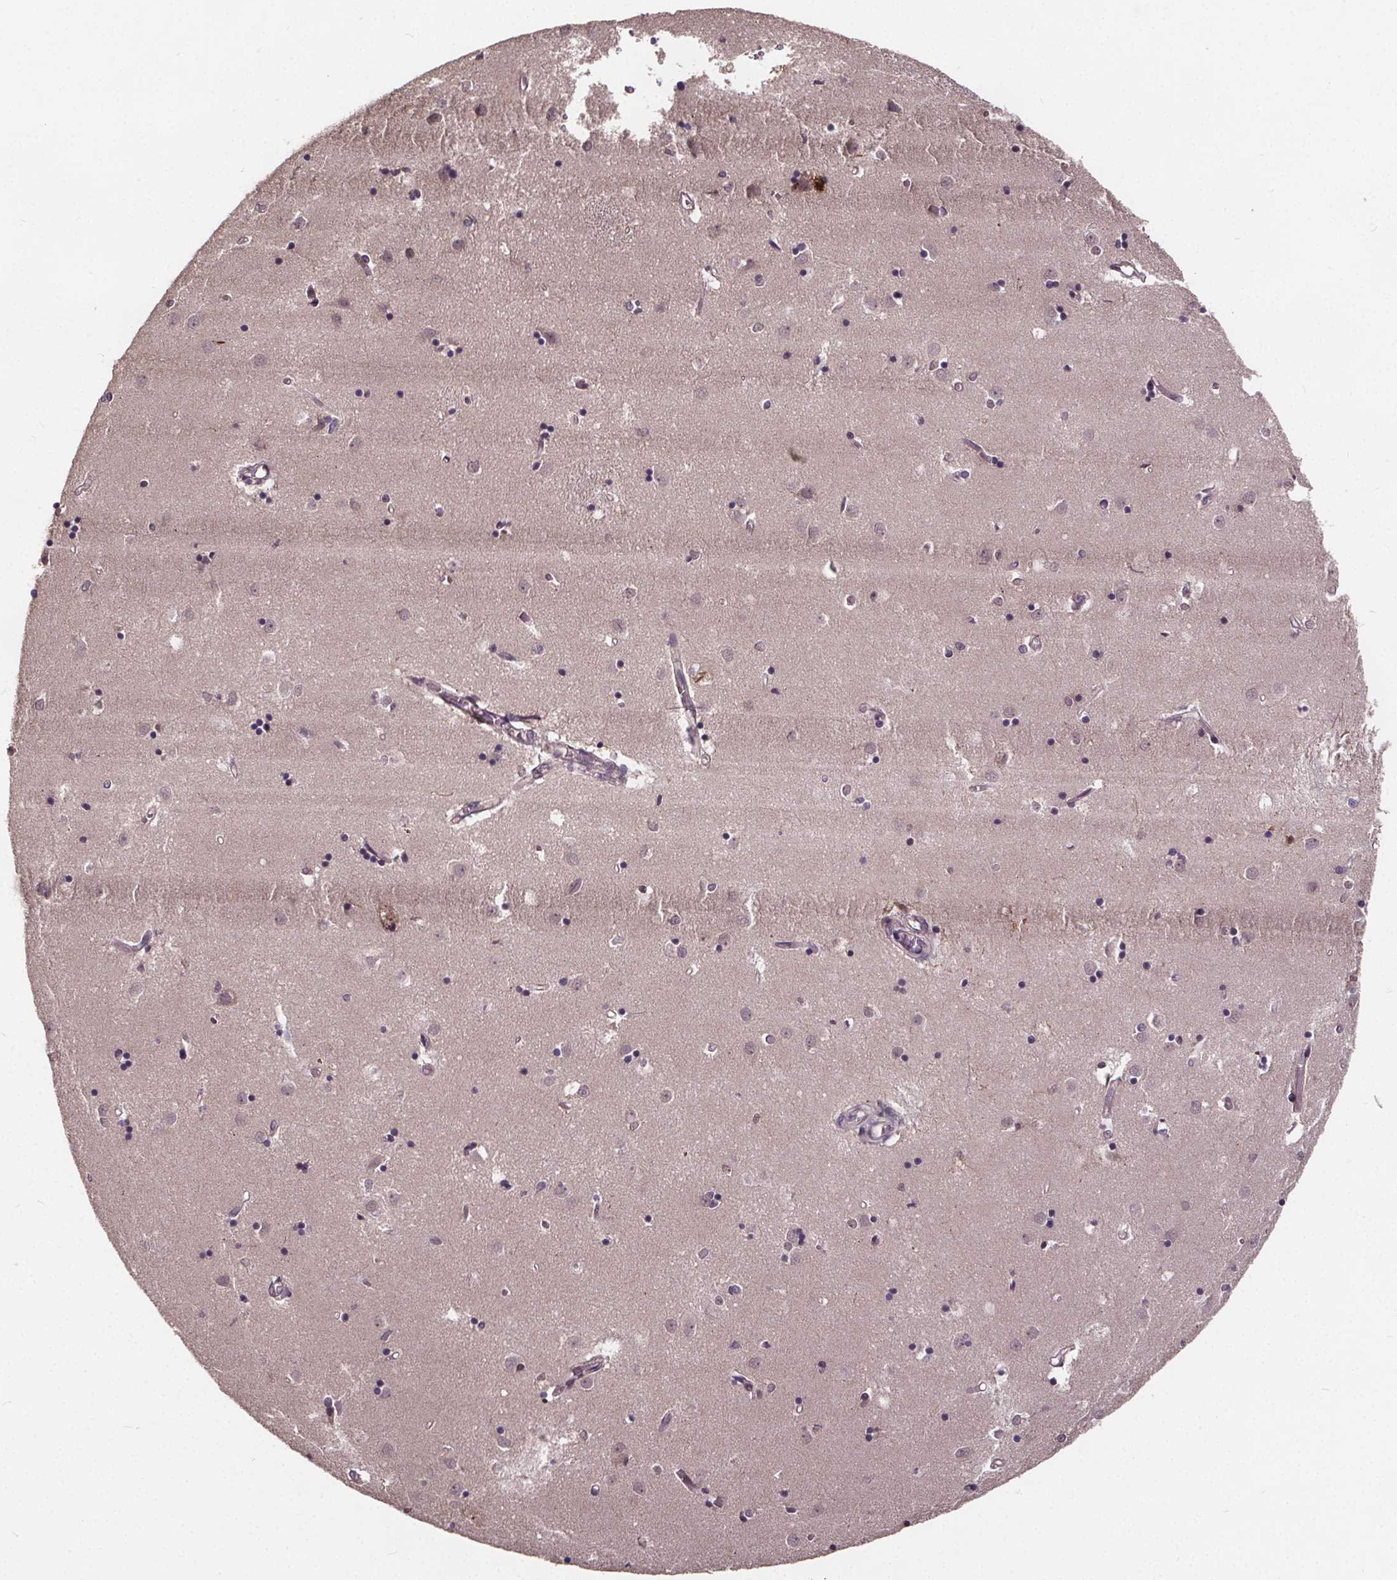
{"staining": {"intensity": "negative", "quantity": "none", "location": "none"}, "tissue": "caudate", "cell_type": "Glial cells", "image_type": "normal", "snomed": [{"axis": "morphology", "description": "Normal tissue, NOS"}, {"axis": "topography", "description": "Lateral ventricle wall"}], "caption": "Immunohistochemical staining of benign human caudate demonstrates no significant staining in glial cells. (Immunohistochemistry, brightfield microscopy, high magnification).", "gene": "USP9X", "patient": {"sex": "male", "age": 54}}